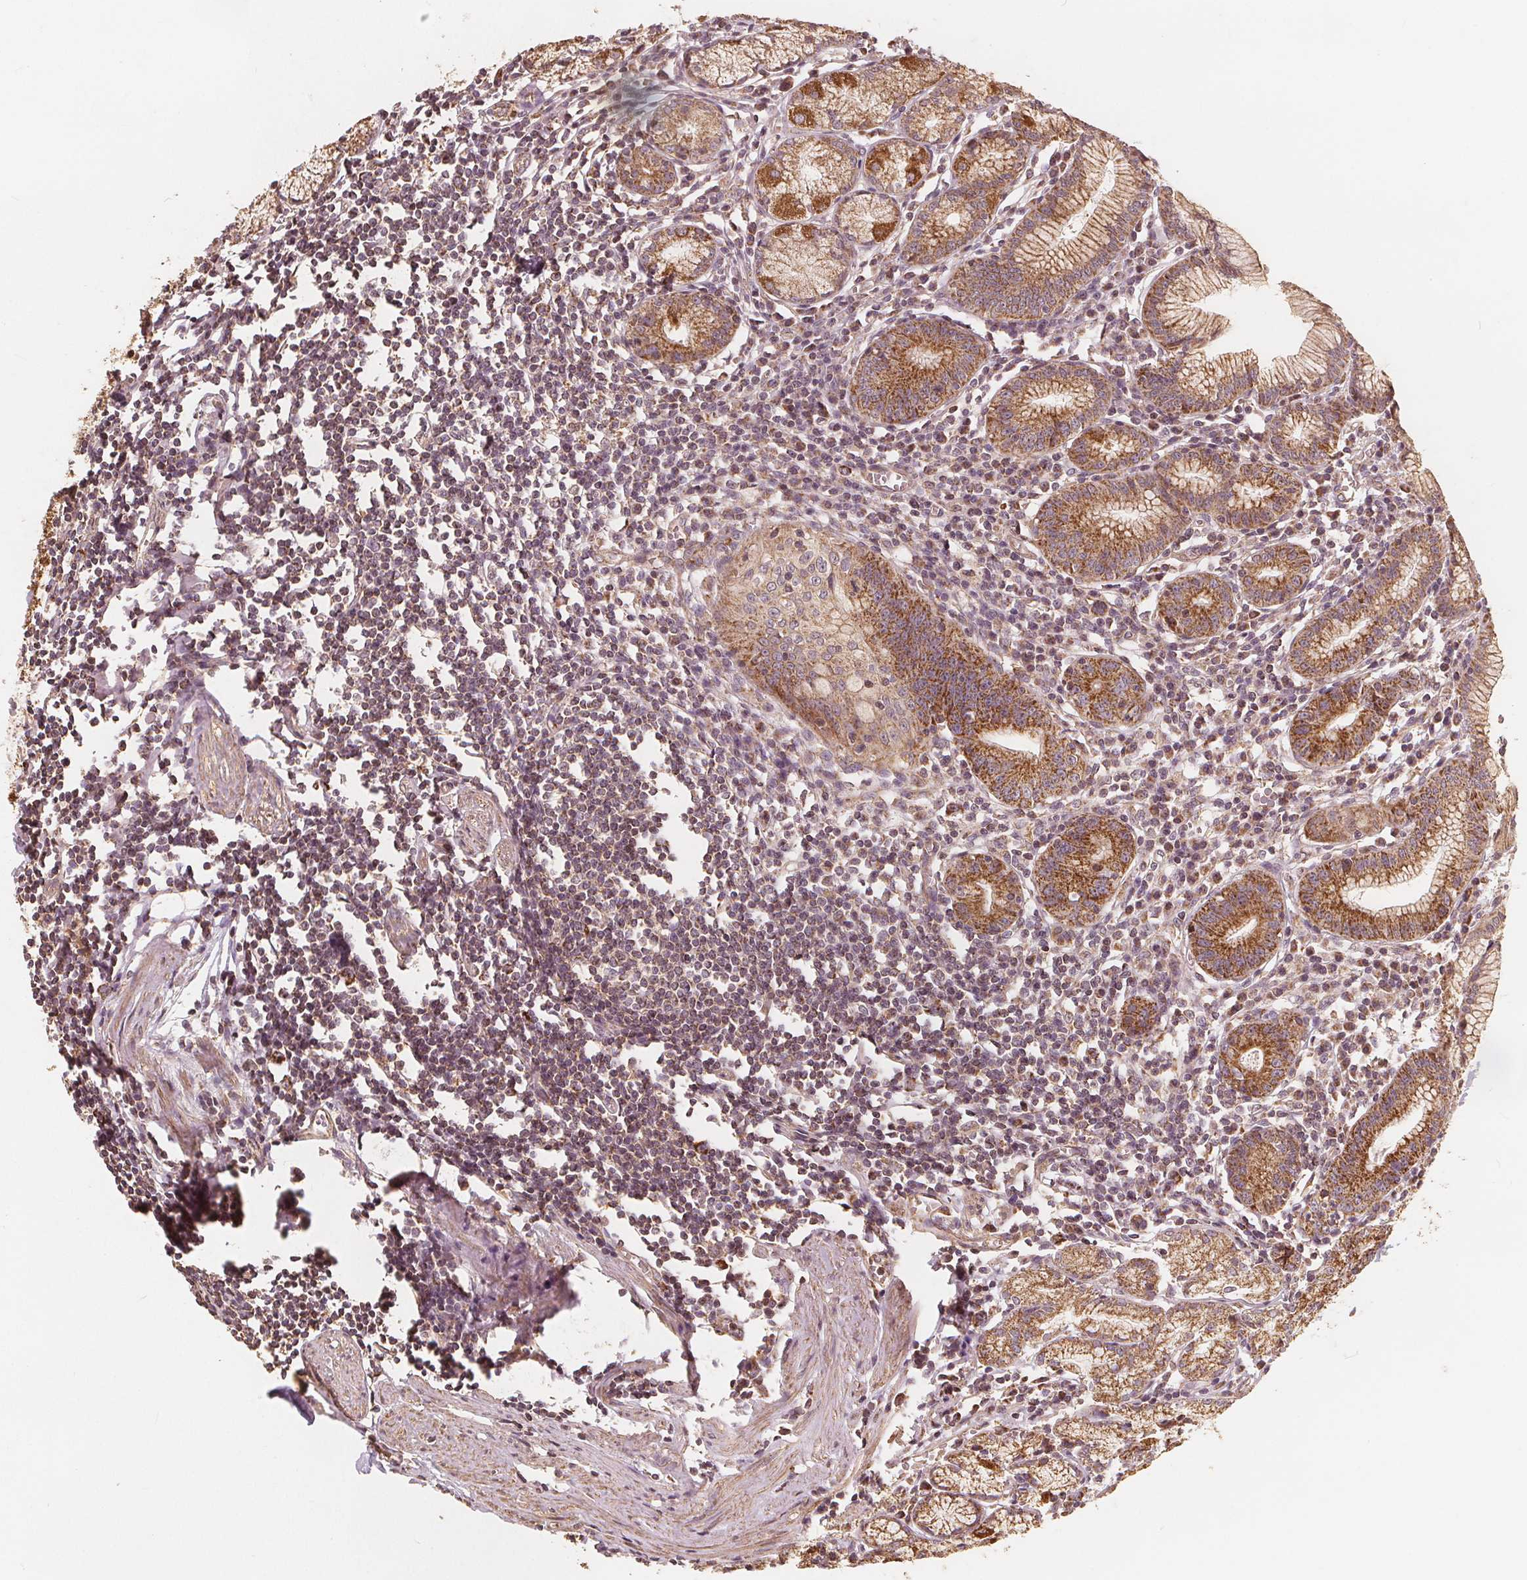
{"staining": {"intensity": "strong", "quantity": "25%-75%", "location": "cytoplasmic/membranous"}, "tissue": "stomach", "cell_type": "Glandular cells", "image_type": "normal", "snomed": [{"axis": "morphology", "description": "Normal tissue, NOS"}, {"axis": "topography", "description": "Stomach"}], "caption": "A micrograph showing strong cytoplasmic/membranous expression in about 25%-75% of glandular cells in benign stomach, as visualized by brown immunohistochemical staining.", "gene": "PEX26", "patient": {"sex": "male", "age": 55}}